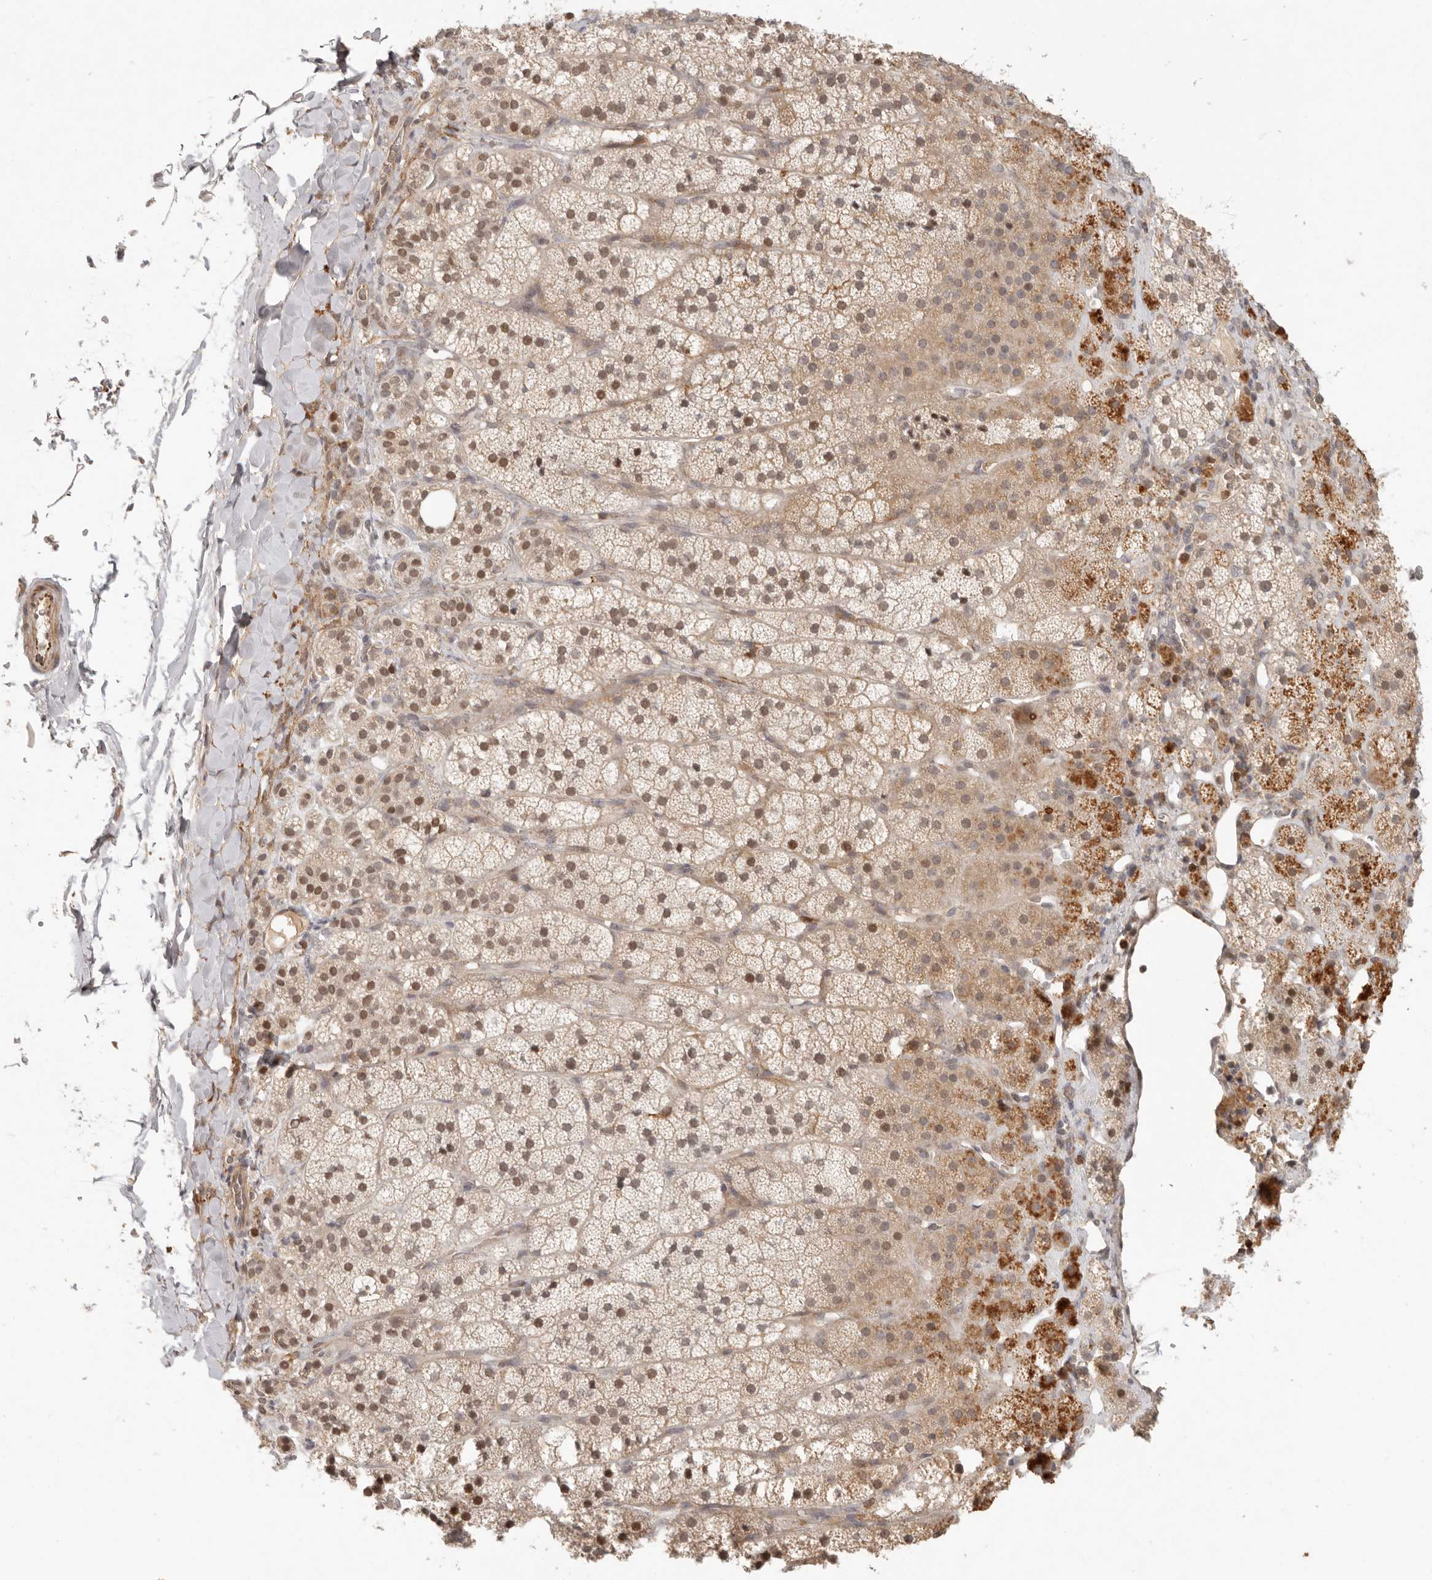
{"staining": {"intensity": "moderate", "quantity": ">75%", "location": "cytoplasmic/membranous,nuclear"}, "tissue": "adrenal gland", "cell_type": "Glandular cells", "image_type": "normal", "snomed": [{"axis": "morphology", "description": "Normal tissue, NOS"}, {"axis": "topography", "description": "Adrenal gland"}], "caption": "Immunohistochemical staining of unremarkable adrenal gland displays moderate cytoplasmic/membranous,nuclear protein positivity in approximately >75% of glandular cells. The staining was performed using DAB (3,3'-diaminobenzidine), with brown indicating positive protein expression. Nuclei are stained blue with hematoxylin.", "gene": "AHDC1", "patient": {"sex": "female", "age": 44}}